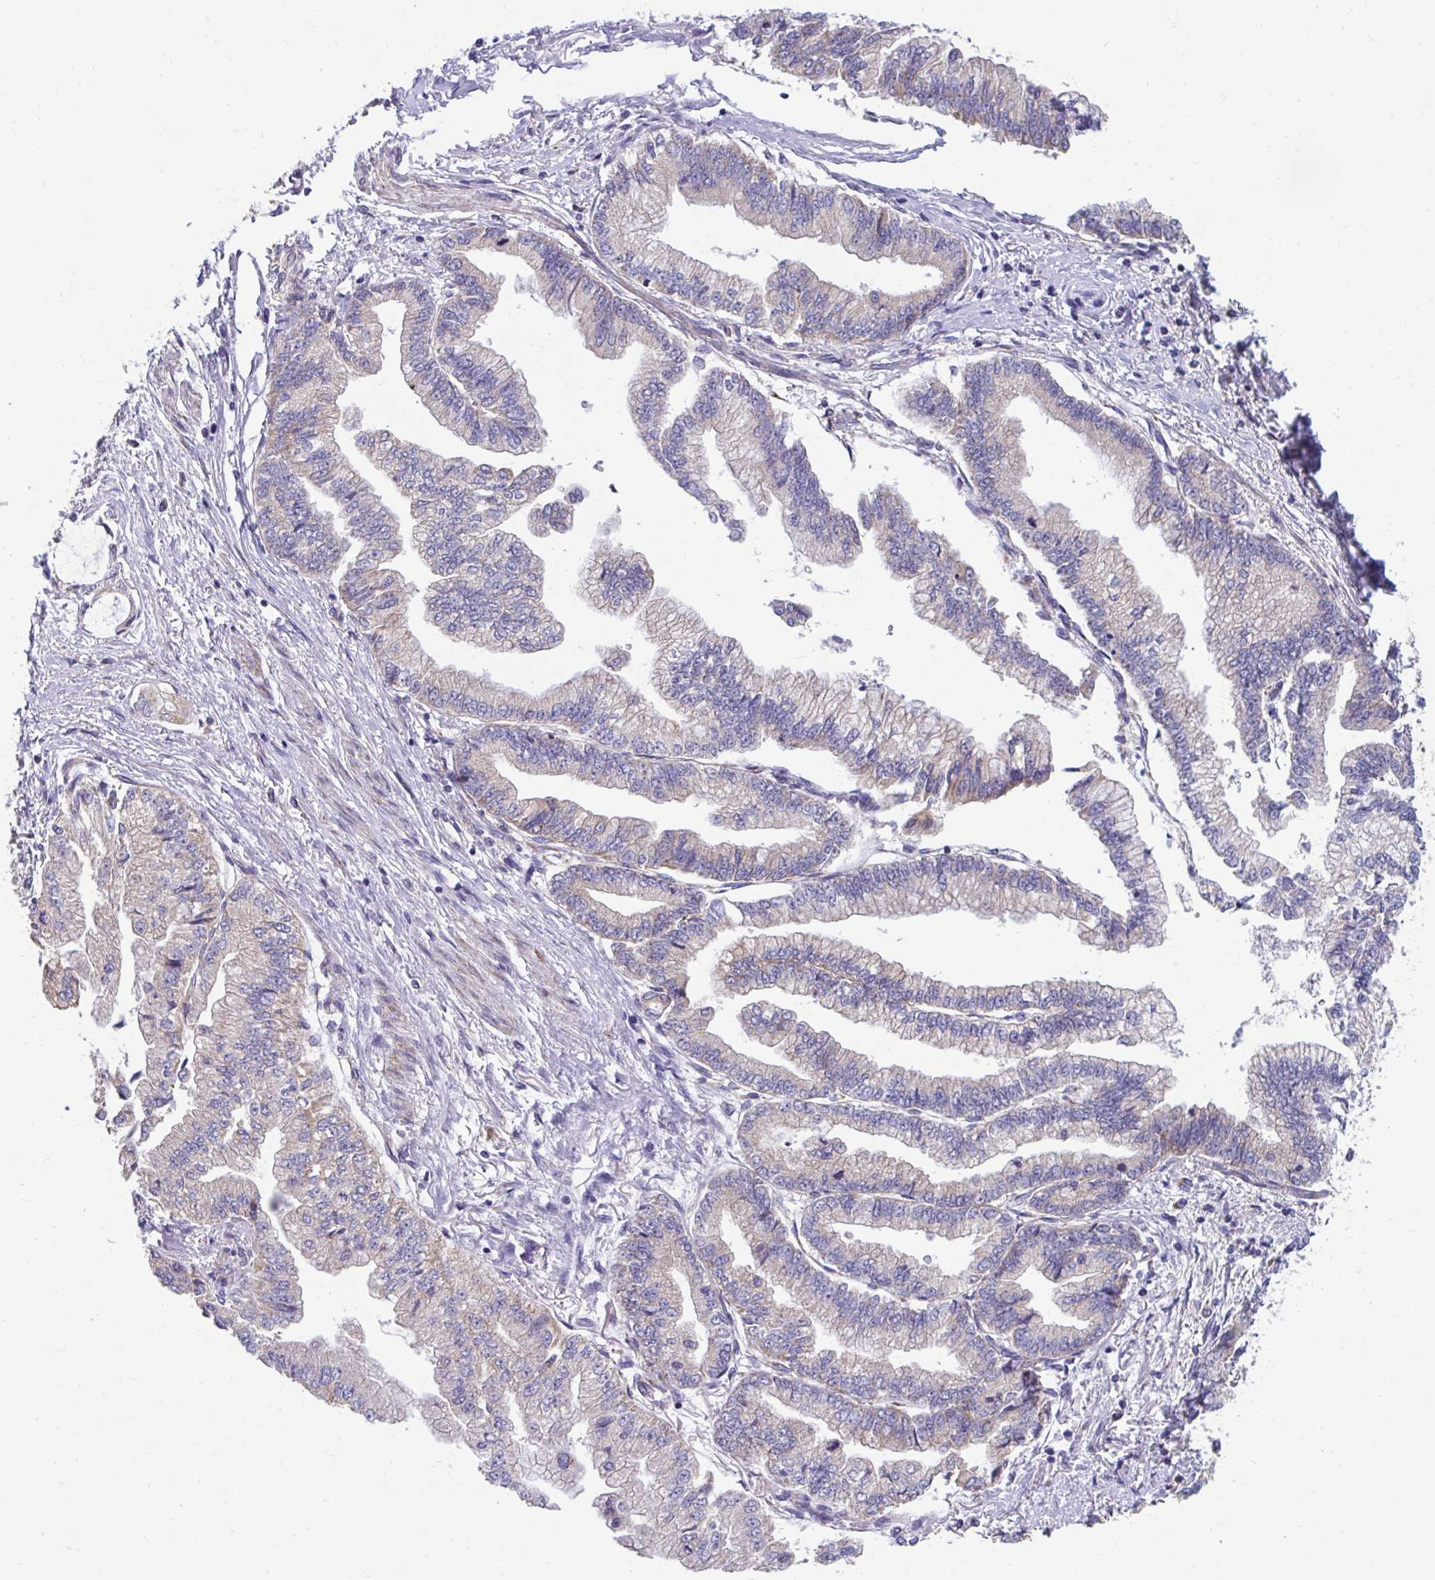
{"staining": {"intensity": "moderate", "quantity": "25%-75%", "location": "cytoplasmic/membranous"}, "tissue": "stomach cancer", "cell_type": "Tumor cells", "image_type": "cancer", "snomed": [{"axis": "morphology", "description": "Adenocarcinoma, NOS"}, {"axis": "topography", "description": "Stomach, upper"}], "caption": "Immunohistochemical staining of human stomach adenocarcinoma exhibits medium levels of moderate cytoplasmic/membranous protein positivity in about 25%-75% of tumor cells.", "gene": "LINGO4", "patient": {"sex": "female", "age": 74}}